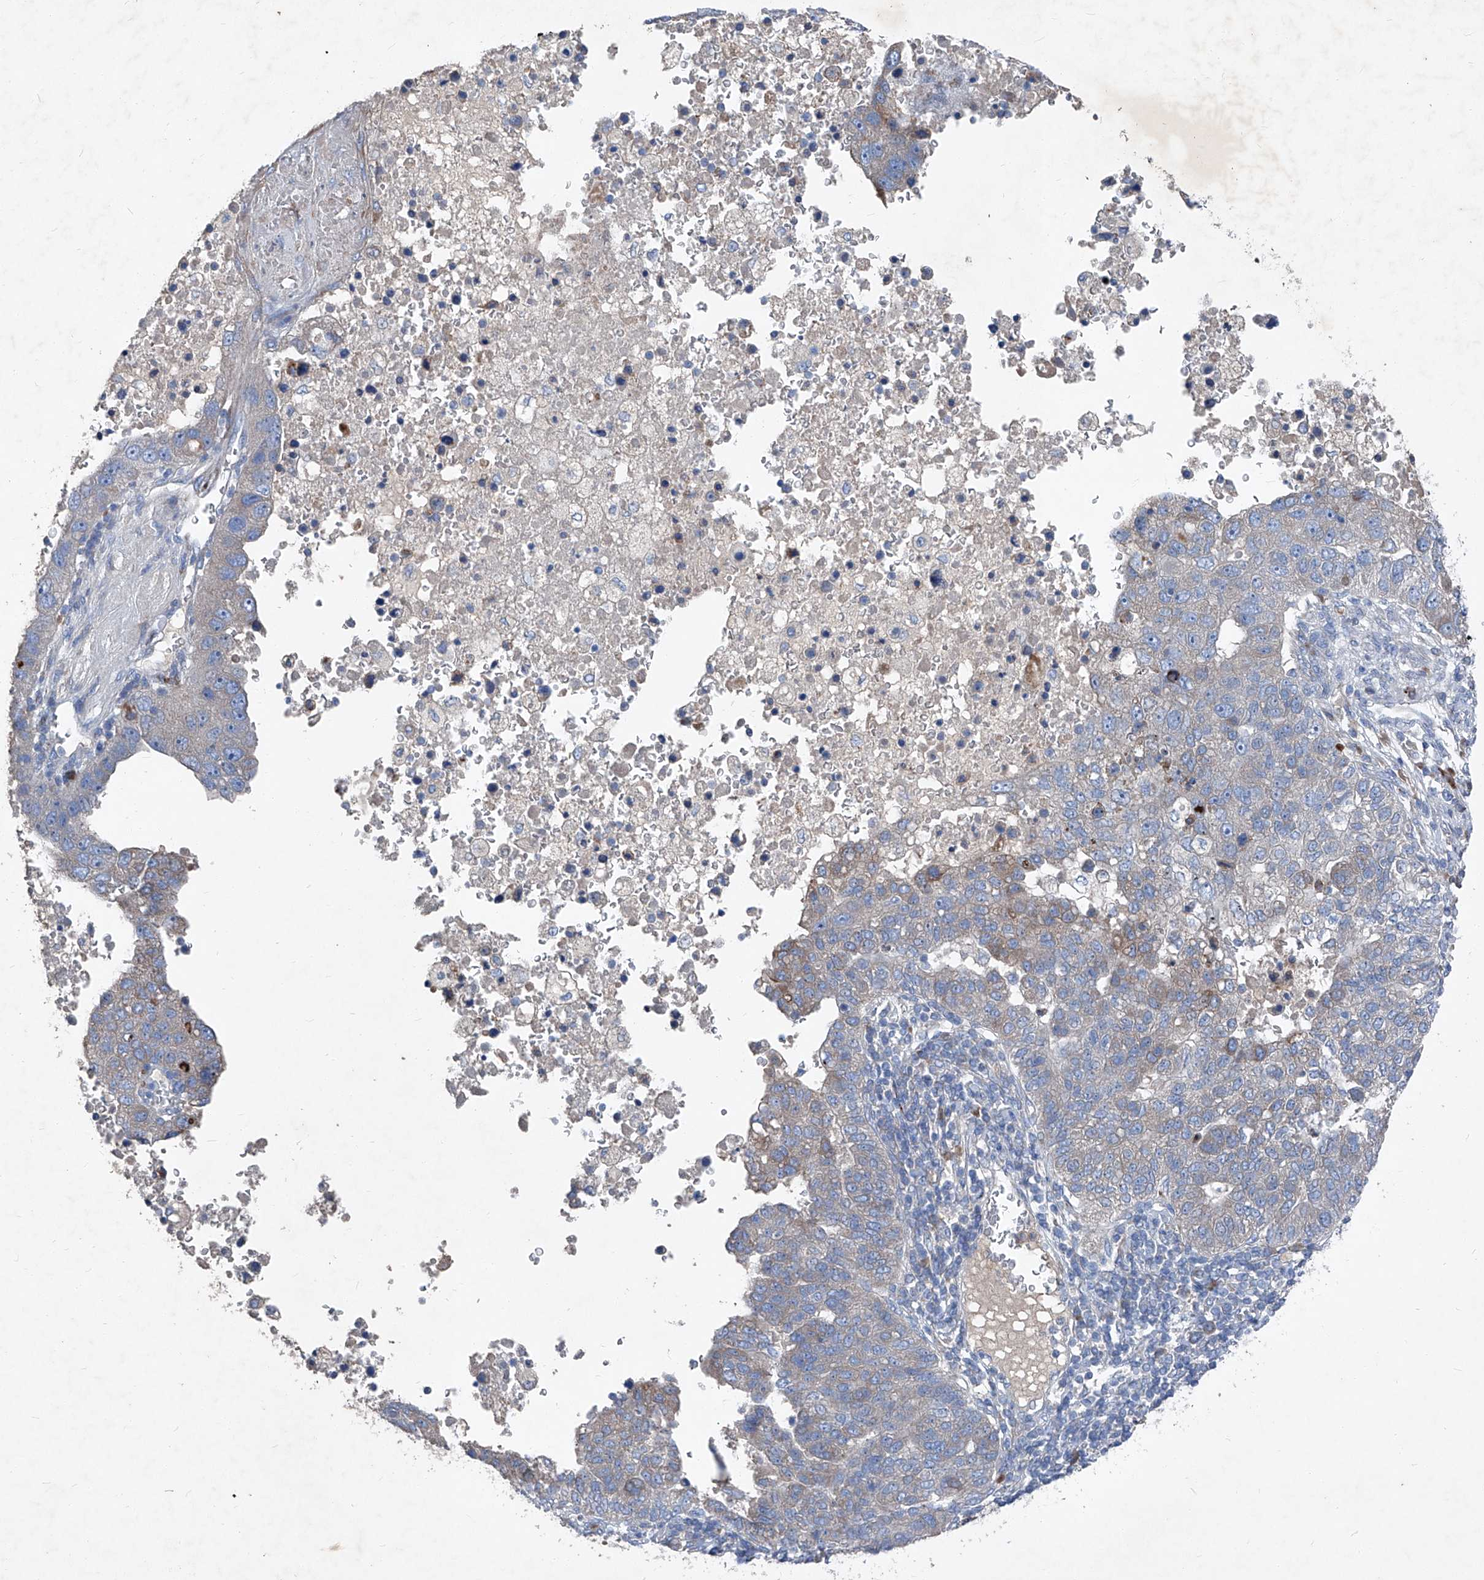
{"staining": {"intensity": "weak", "quantity": "<25%", "location": "cytoplasmic/membranous"}, "tissue": "pancreatic cancer", "cell_type": "Tumor cells", "image_type": "cancer", "snomed": [{"axis": "morphology", "description": "Adenocarcinoma, NOS"}, {"axis": "topography", "description": "Pancreas"}], "caption": "This is an immunohistochemistry micrograph of human pancreatic cancer (adenocarcinoma). There is no staining in tumor cells.", "gene": "IFI27", "patient": {"sex": "female", "age": 61}}